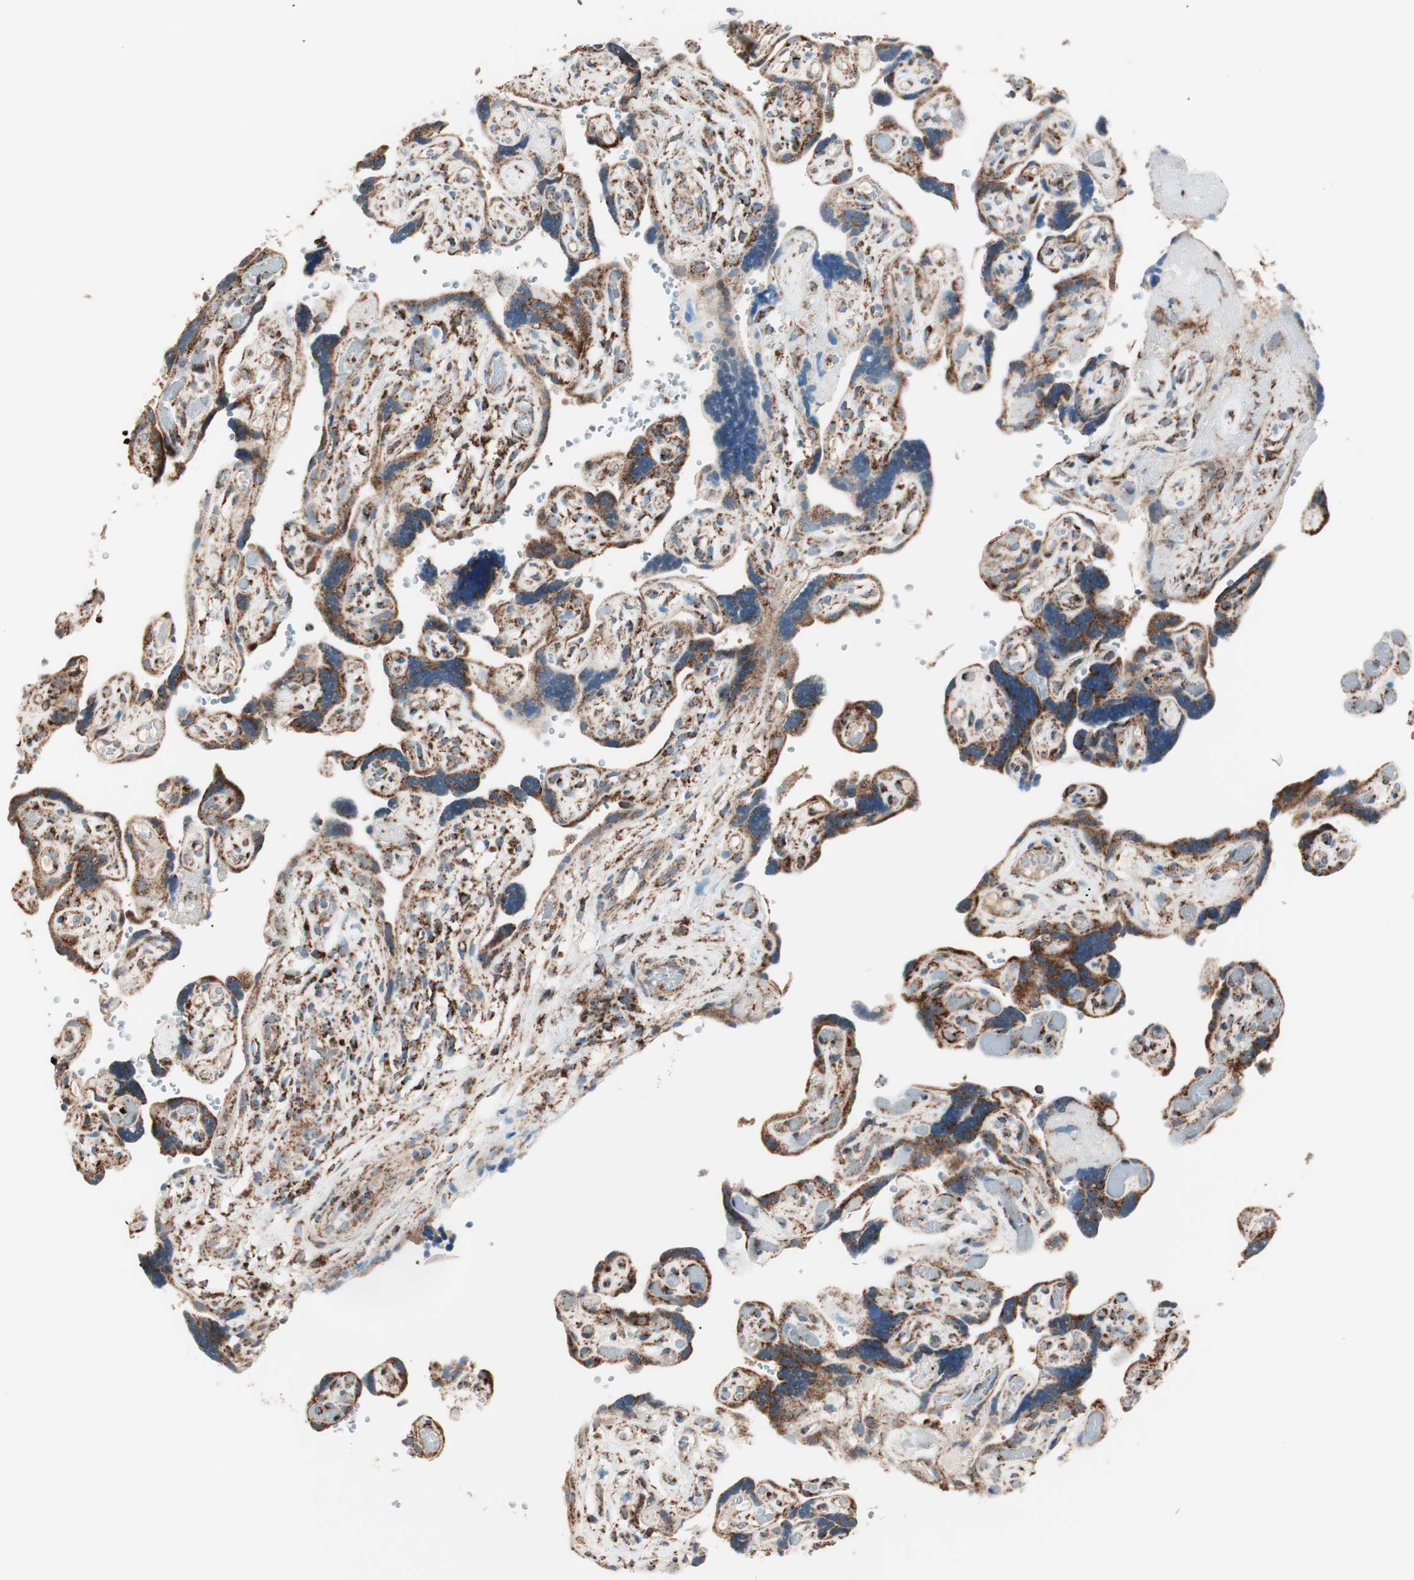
{"staining": {"intensity": "strong", "quantity": ">75%", "location": "cytoplasmic/membranous"}, "tissue": "placenta", "cell_type": "Decidual cells", "image_type": "normal", "snomed": [{"axis": "morphology", "description": "Normal tissue, NOS"}, {"axis": "topography", "description": "Placenta"}], "caption": "An immunohistochemistry (IHC) micrograph of normal tissue is shown. Protein staining in brown shows strong cytoplasmic/membranous positivity in placenta within decidual cells.", "gene": "TOMM22", "patient": {"sex": "female", "age": 30}}